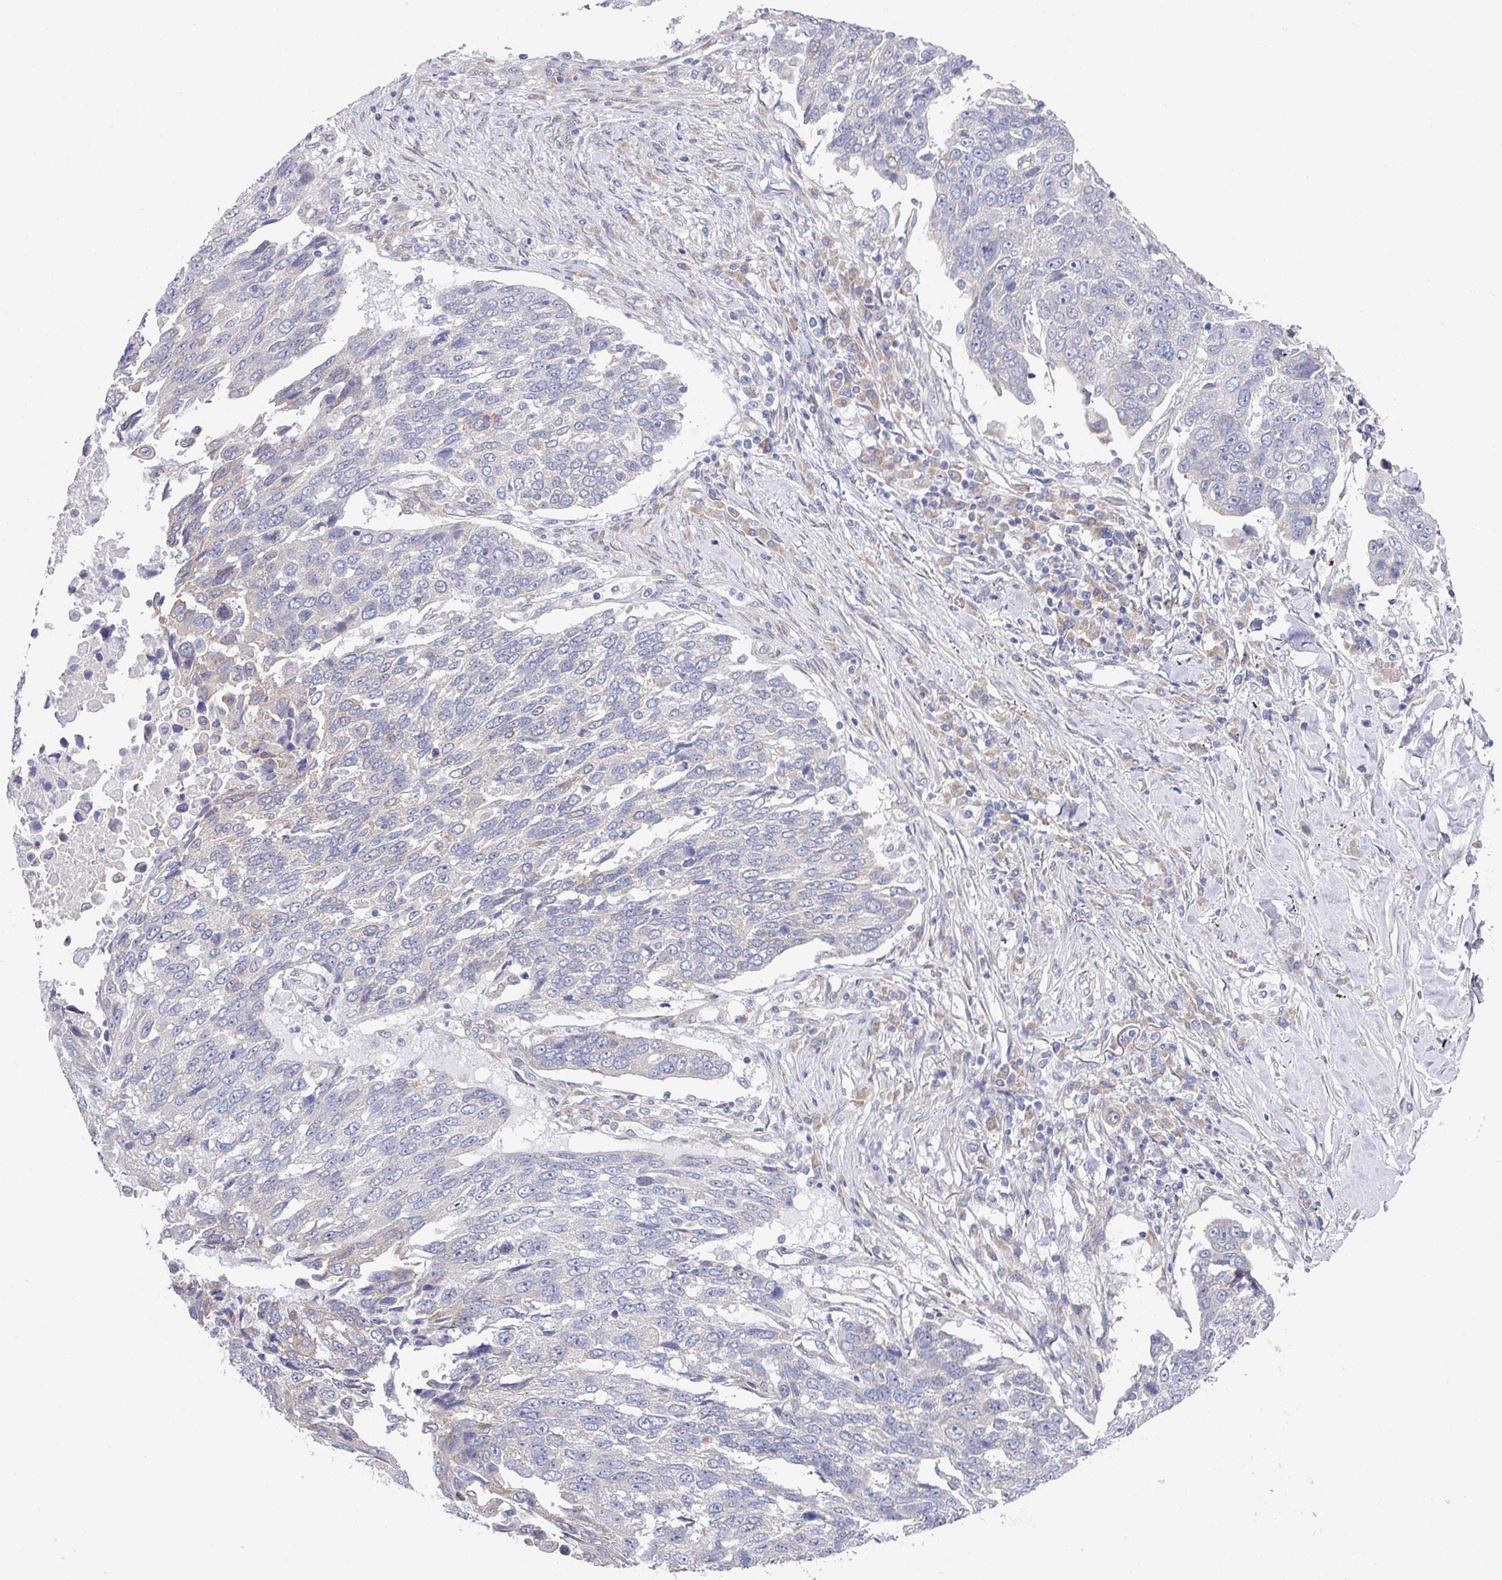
{"staining": {"intensity": "negative", "quantity": "none", "location": "none"}, "tissue": "lung cancer", "cell_type": "Tumor cells", "image_type": "cancer", "snomed": [{"axis": "morphology", "description": "Squamous cell carcinoma, NOS"}, {"axis": "topography", "description": "Lung"}], "caption": "Tumor cells are negative for protein expression in human lung cancer. (Stains: DAB immunohistochemistry (IHC) with hematoxylin counter stain, Microscopy: brightfield microscopy at high magnification).", "gene": "TMED5", "patient": {"sex": "male", "age": 66}}